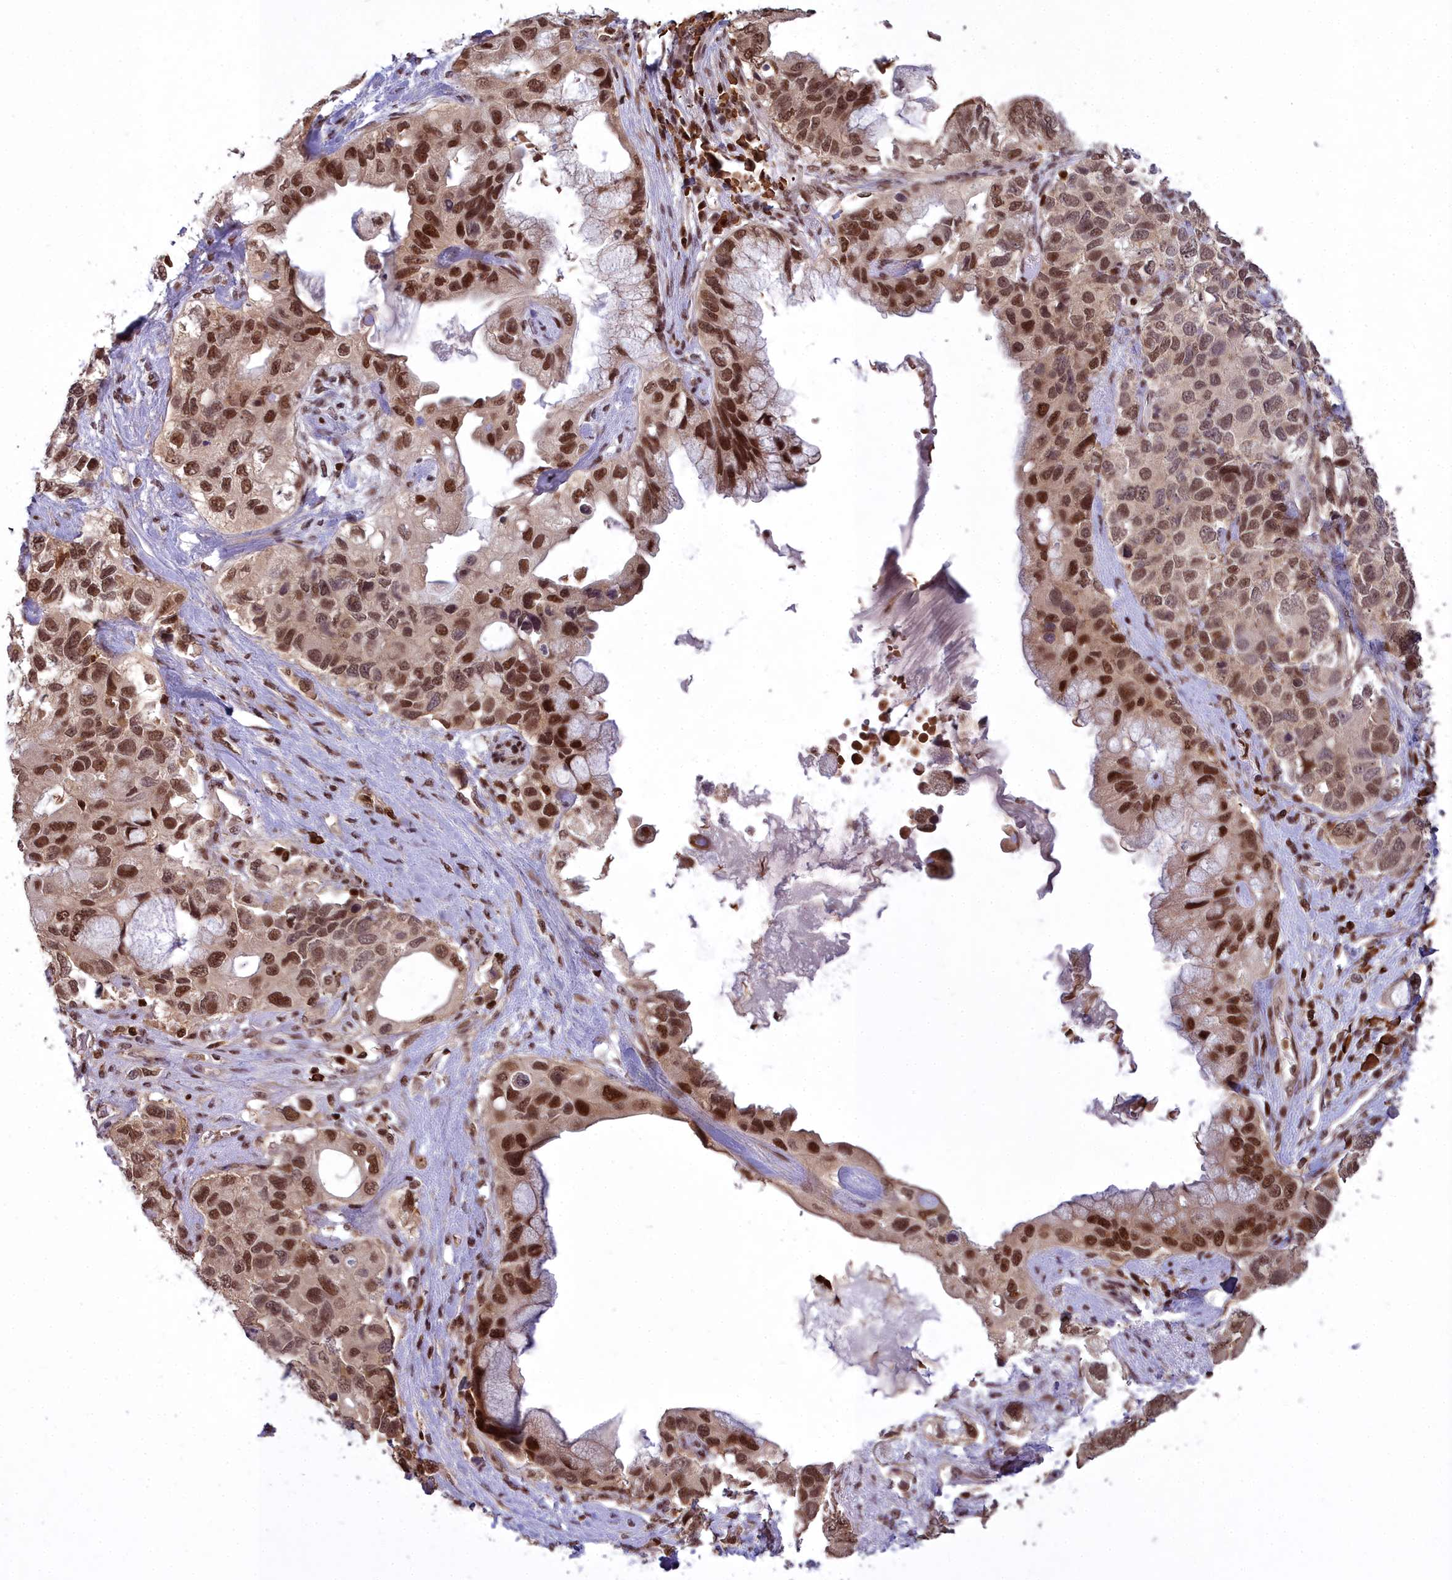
{"staining": {"intensity": "strong", "quantity": ">75%", "location": "nuclear"}, "tissue": "pancreatic cancer", "cell_type": "Tumor cells", "image_type": "cancer", "snomed": [{"axis": "morphology", "description": "Adenocarcinoma, NOS"}, {"axis": "topography", "description": "Pancreas"}], "caption": "High-magnification brightfield microscopy of pancreatic adenocarcinoma stained with DAB (brown) and counterstained with hematoxylin (blue). tumor cells exhibit strong nuclear staining is seen in approximately>75% of cells.", "gene": "GMEB1", "patient": {"sex": "female", "age": 56}}